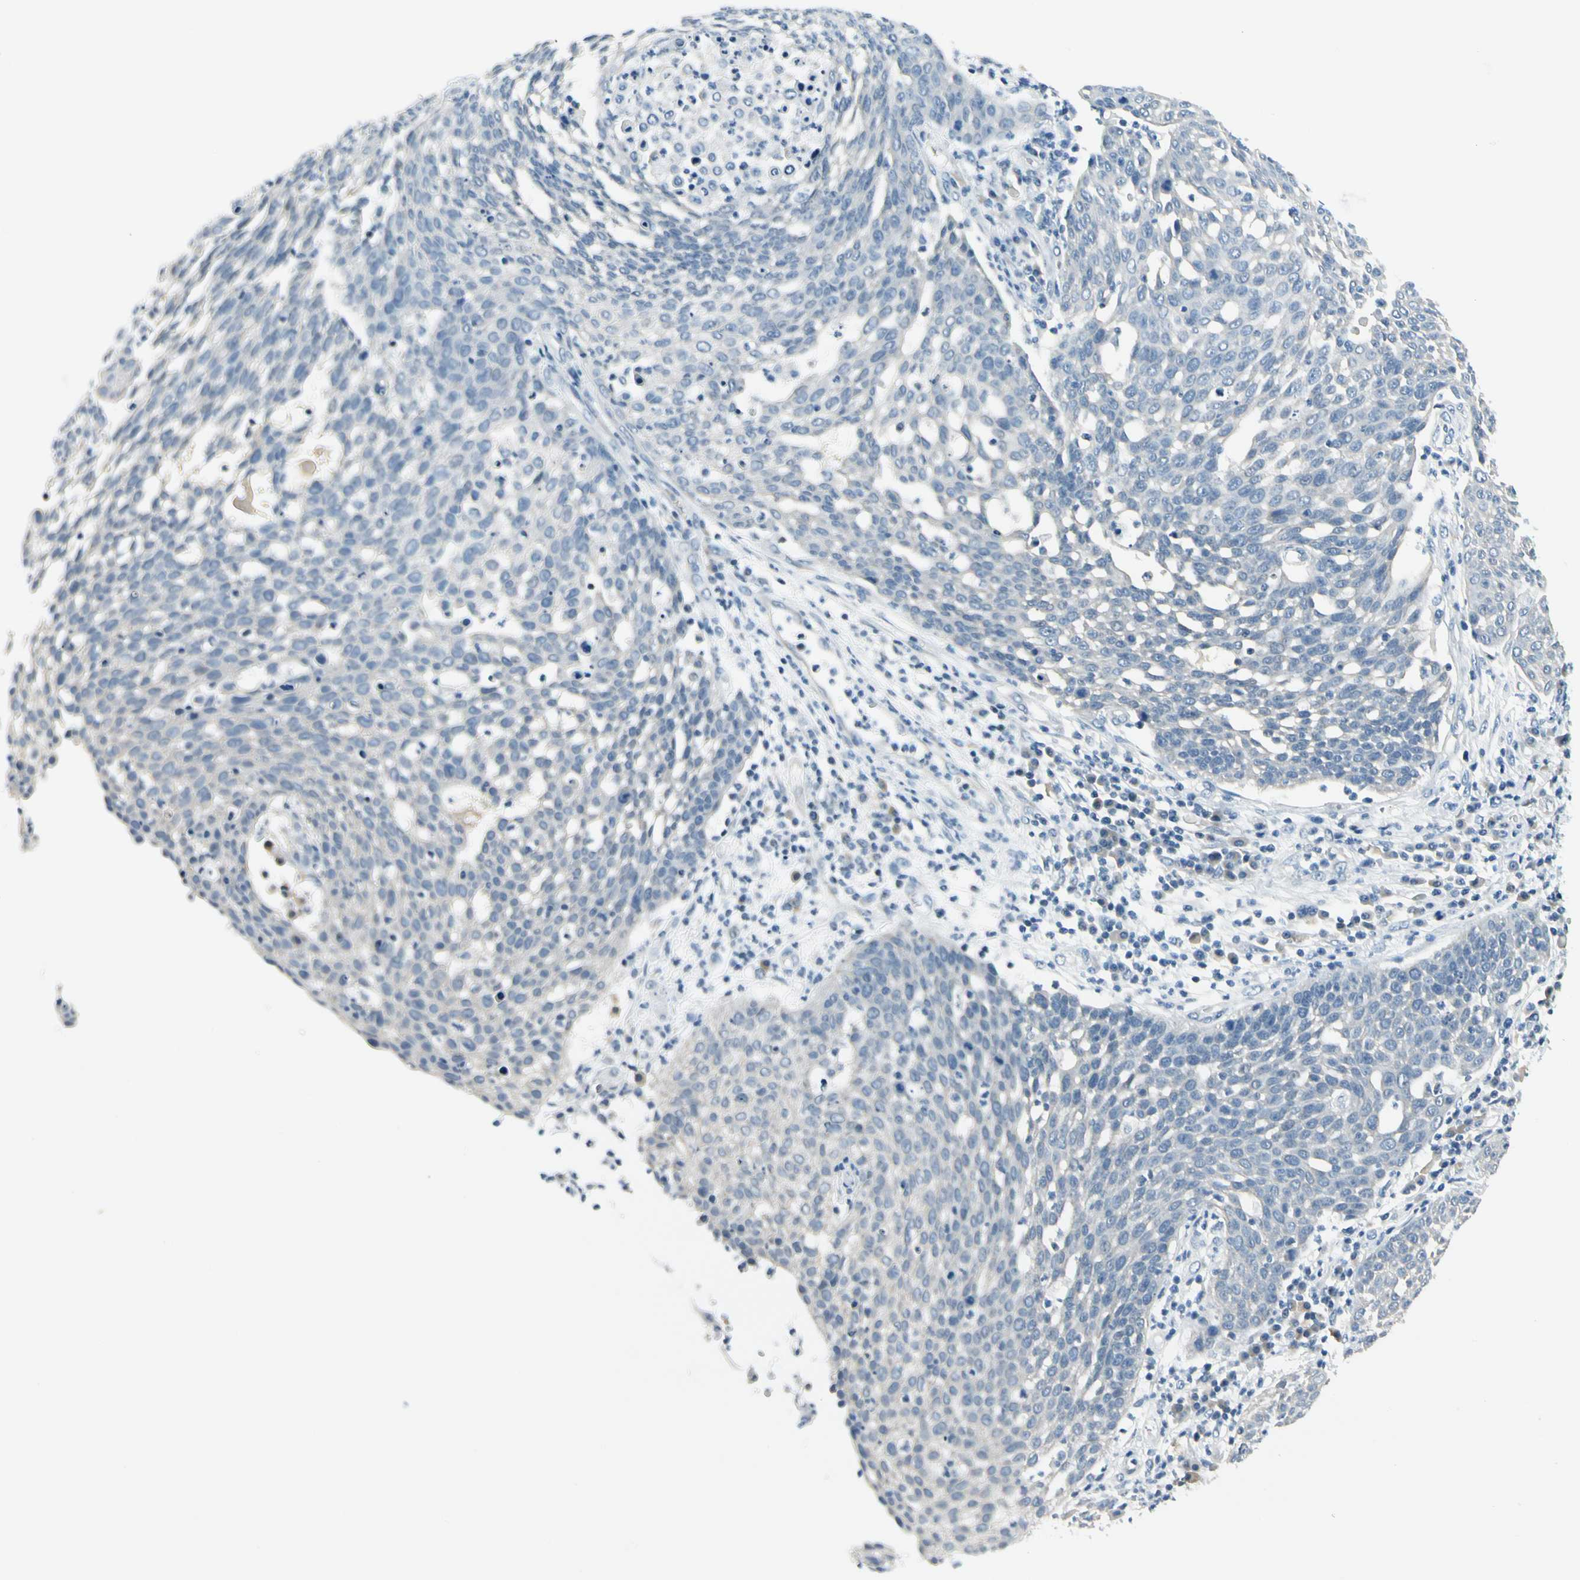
{"staining": {"intensity": "negative", "quantity": "none", "location": "none"}, "tissue": "cervical cancer", "cell_type": "Tumor cells", "image_type": "cancer", "snomed": [{"axis": "morphology", "description": "Squamous cell carcinoma, NOS"}, {"axis": "topography", "description": "Cervix"}], "caption": "Immunohistochemistry image of neoplastic tissue: squamous cell carcinoma (cervical) stained with DAB reveals no significant protein staining in tumor cells.", "gene": "ZSCAN1", "patient": {"sex": "female", "age": 34}}